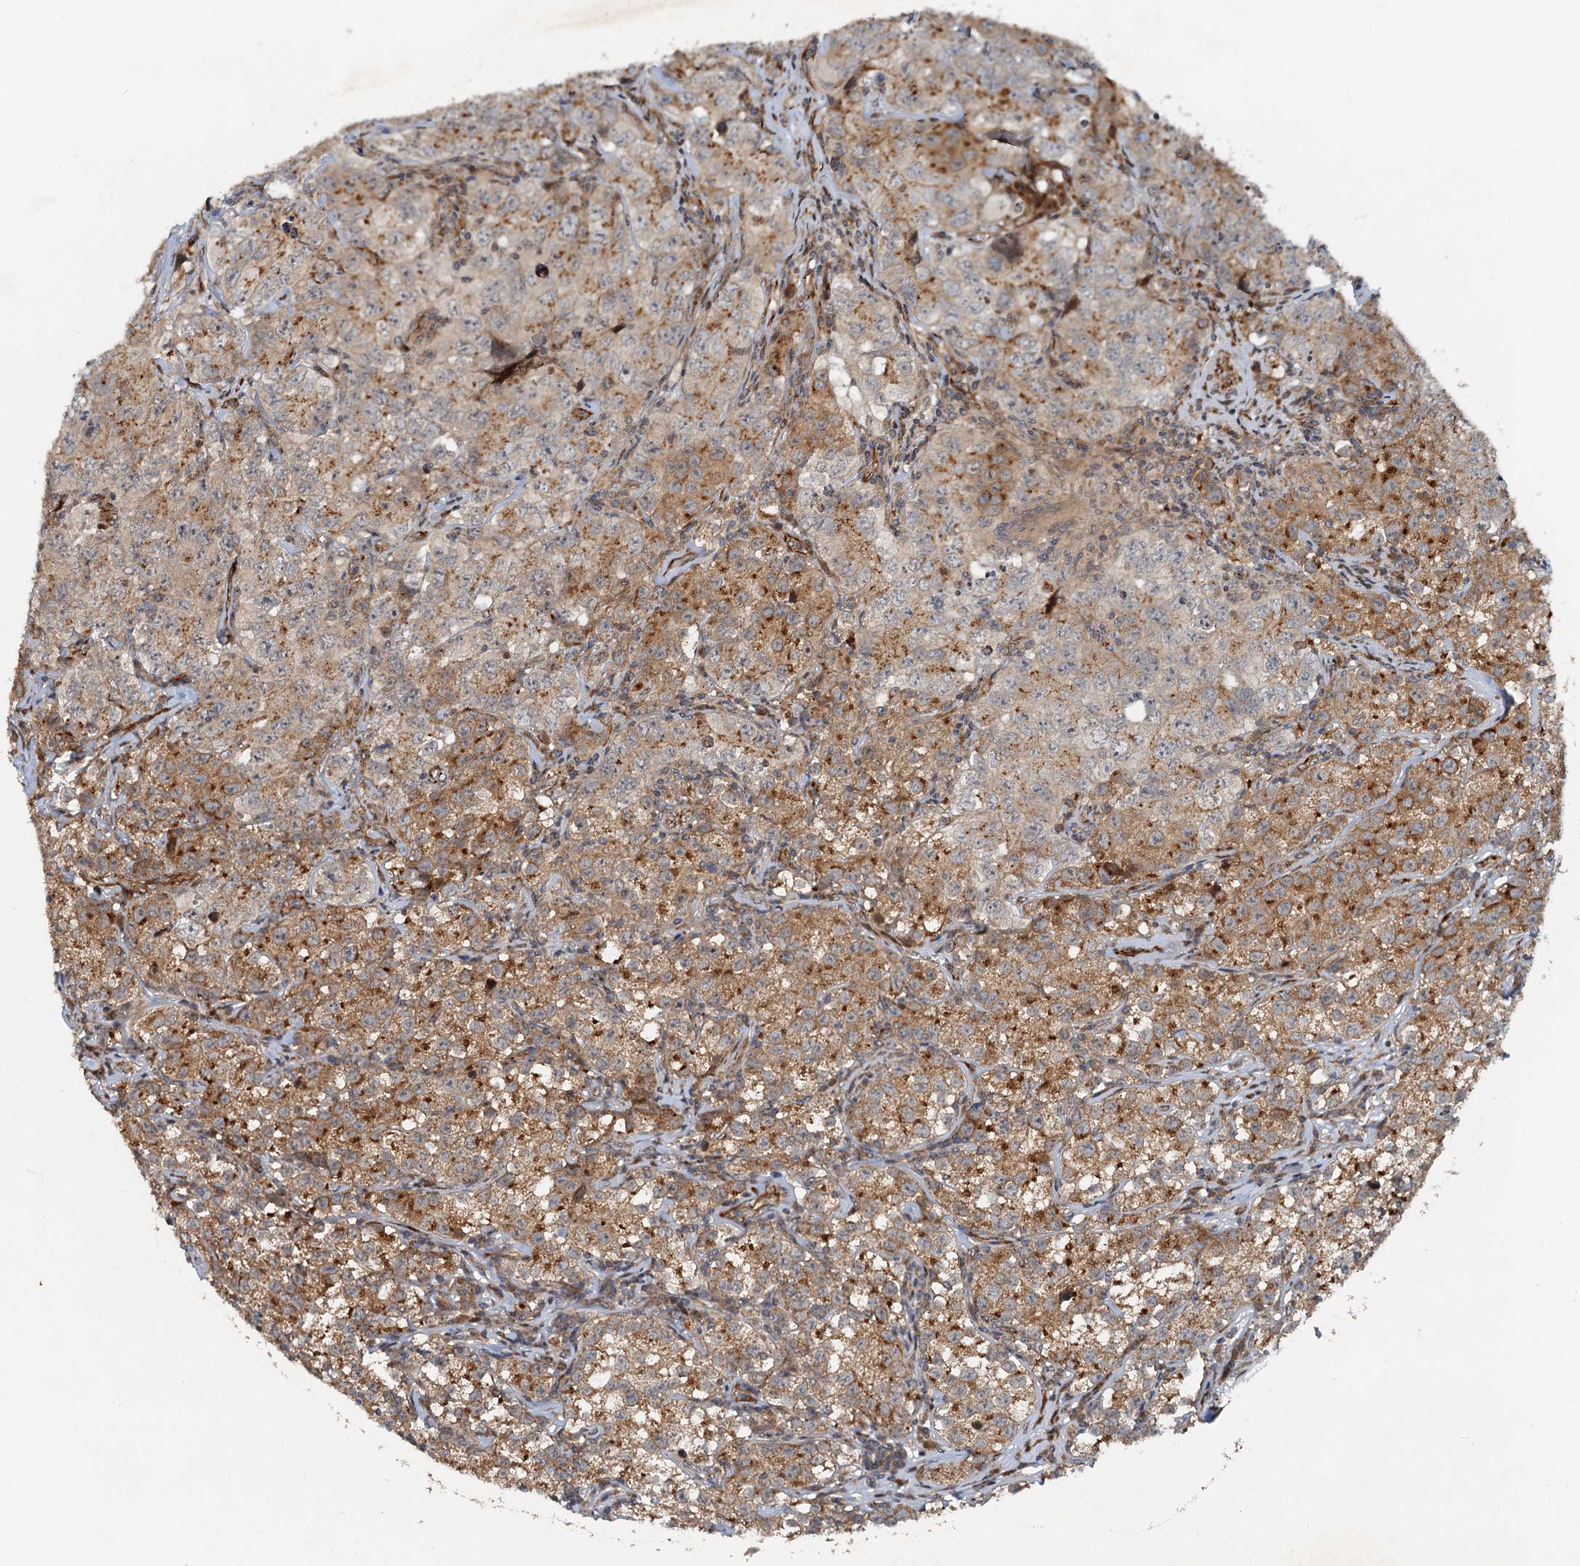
{"staining": {"intensity": "moderate", "quantity": "25%-75%", "location": "cytoplasmic/membranous"}, "tissue": "testis cancer", "cell_type": "Tumor cells", "image_type": "cancer", "snomed": [{"axis": "morphology", "description": "Seminoma, NOS"}, {"axis": "morphology", "description": "Carcinoma, Embryonal, NOS"}, {"axis": "topography", "description": "Testis"}], "caption": "Brown immunohistochemical staining in testis embryonal carcinoma reveals moderate cytoplasmic/membranous staining in approximately 25%-75% of tumor cells. Using DAB (brown) and hematoxylin (blue) stains, captured at high magnification using brightfield microscopy.", "gene": "CEP68", "patient": {"sex": "male", "age": 43}}